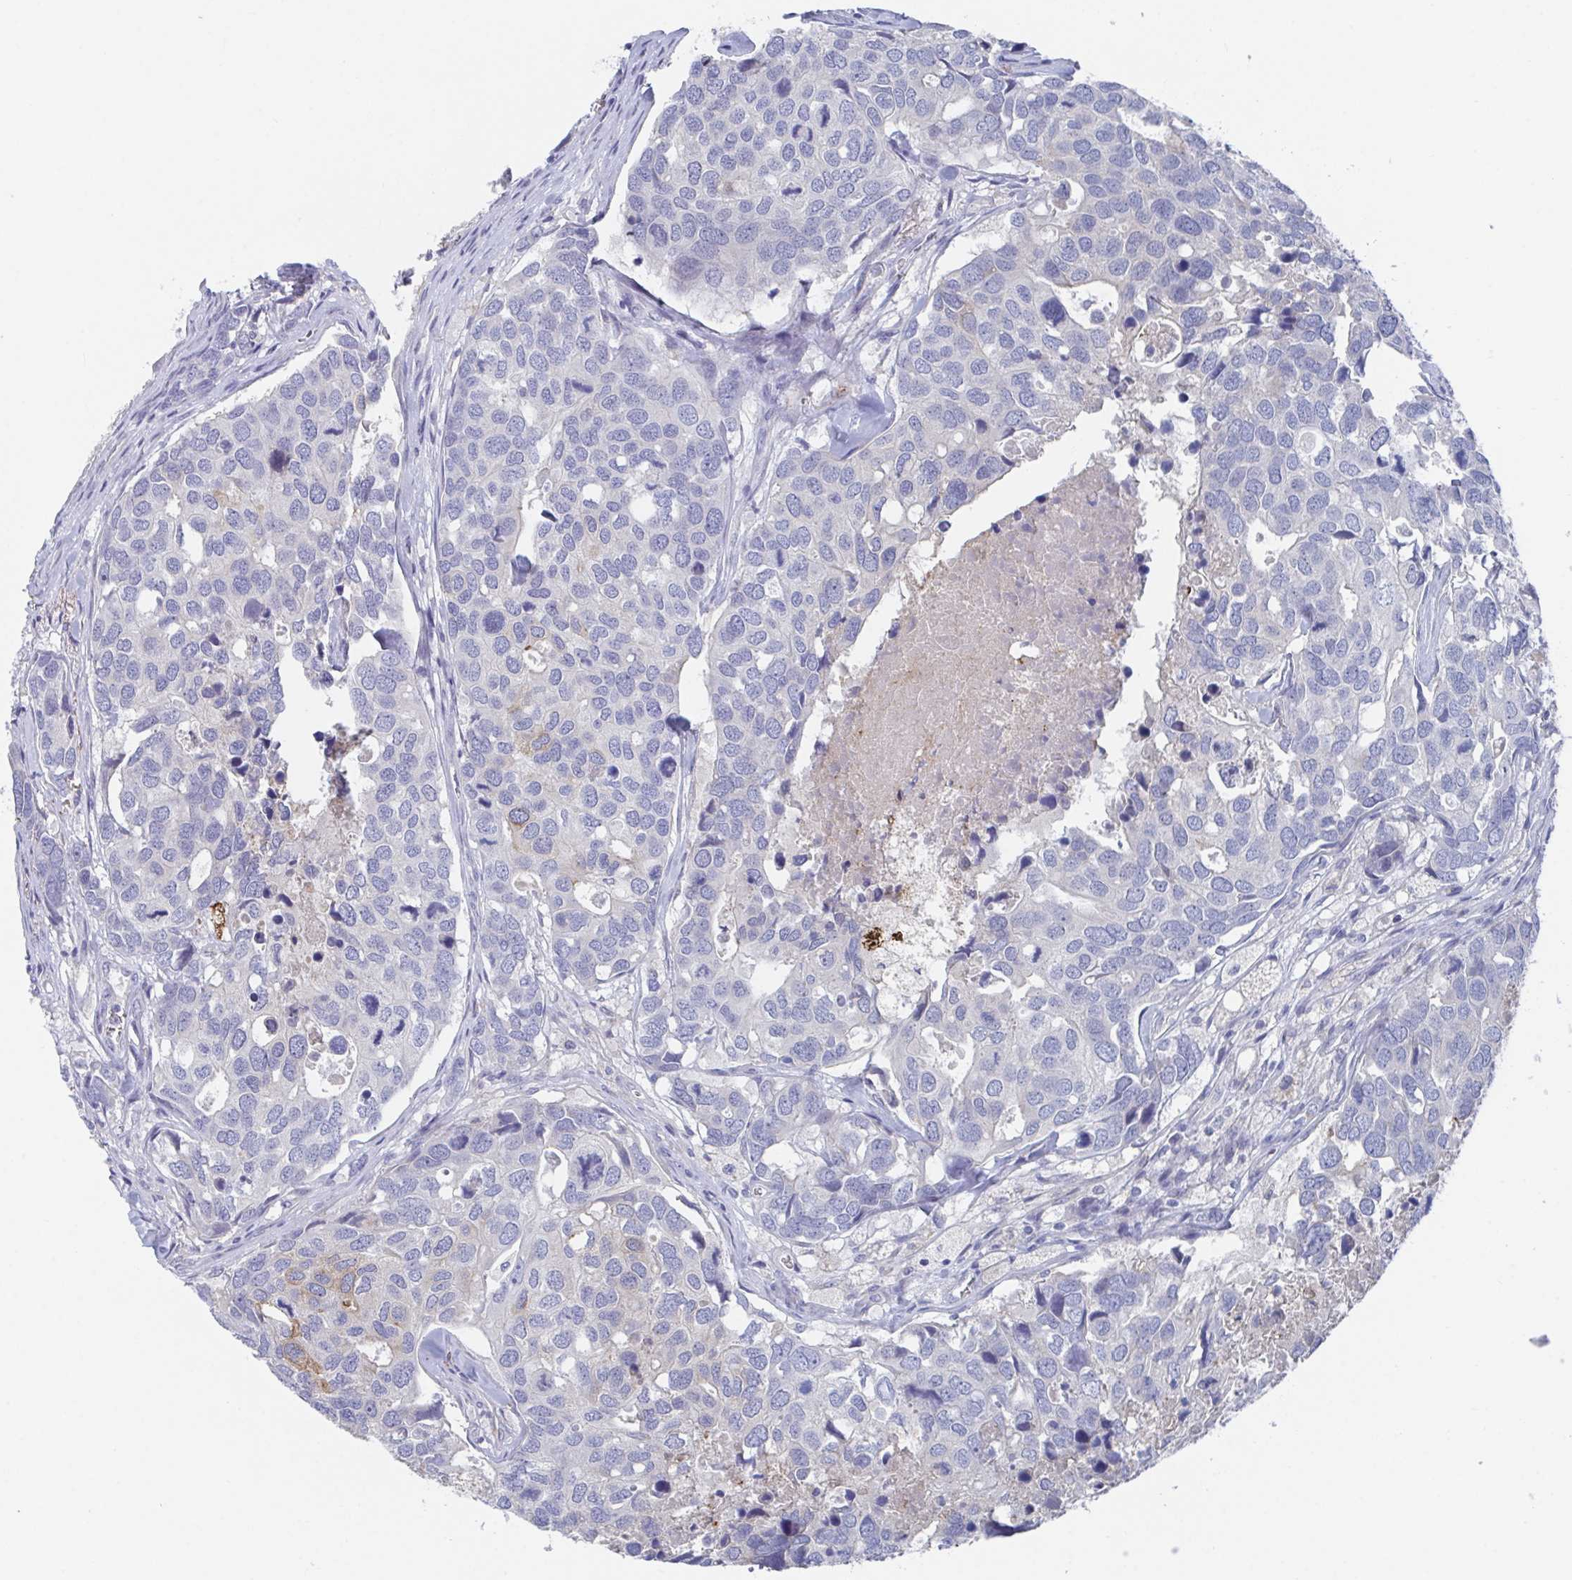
{"staining": {"intensity": "negative", "quantity": "none", "location": "none"}, "tissue": "breast cancer", "cell_type": "Tumor cells", "image_type": "cancer", "snomed": [{"axis": "morphology", "description": "Duct carcinoma"}, {"axis": "topography", "description": "Breast"}], "caption": "IHC photomicrograph of human breast cancer (infiltrating ductal carcinoma) stained for a protein (brown), which exhibits no positivity in tumor cells.", "gene": "KCNK5", "patient": {"sex": "female", "age": 83}}